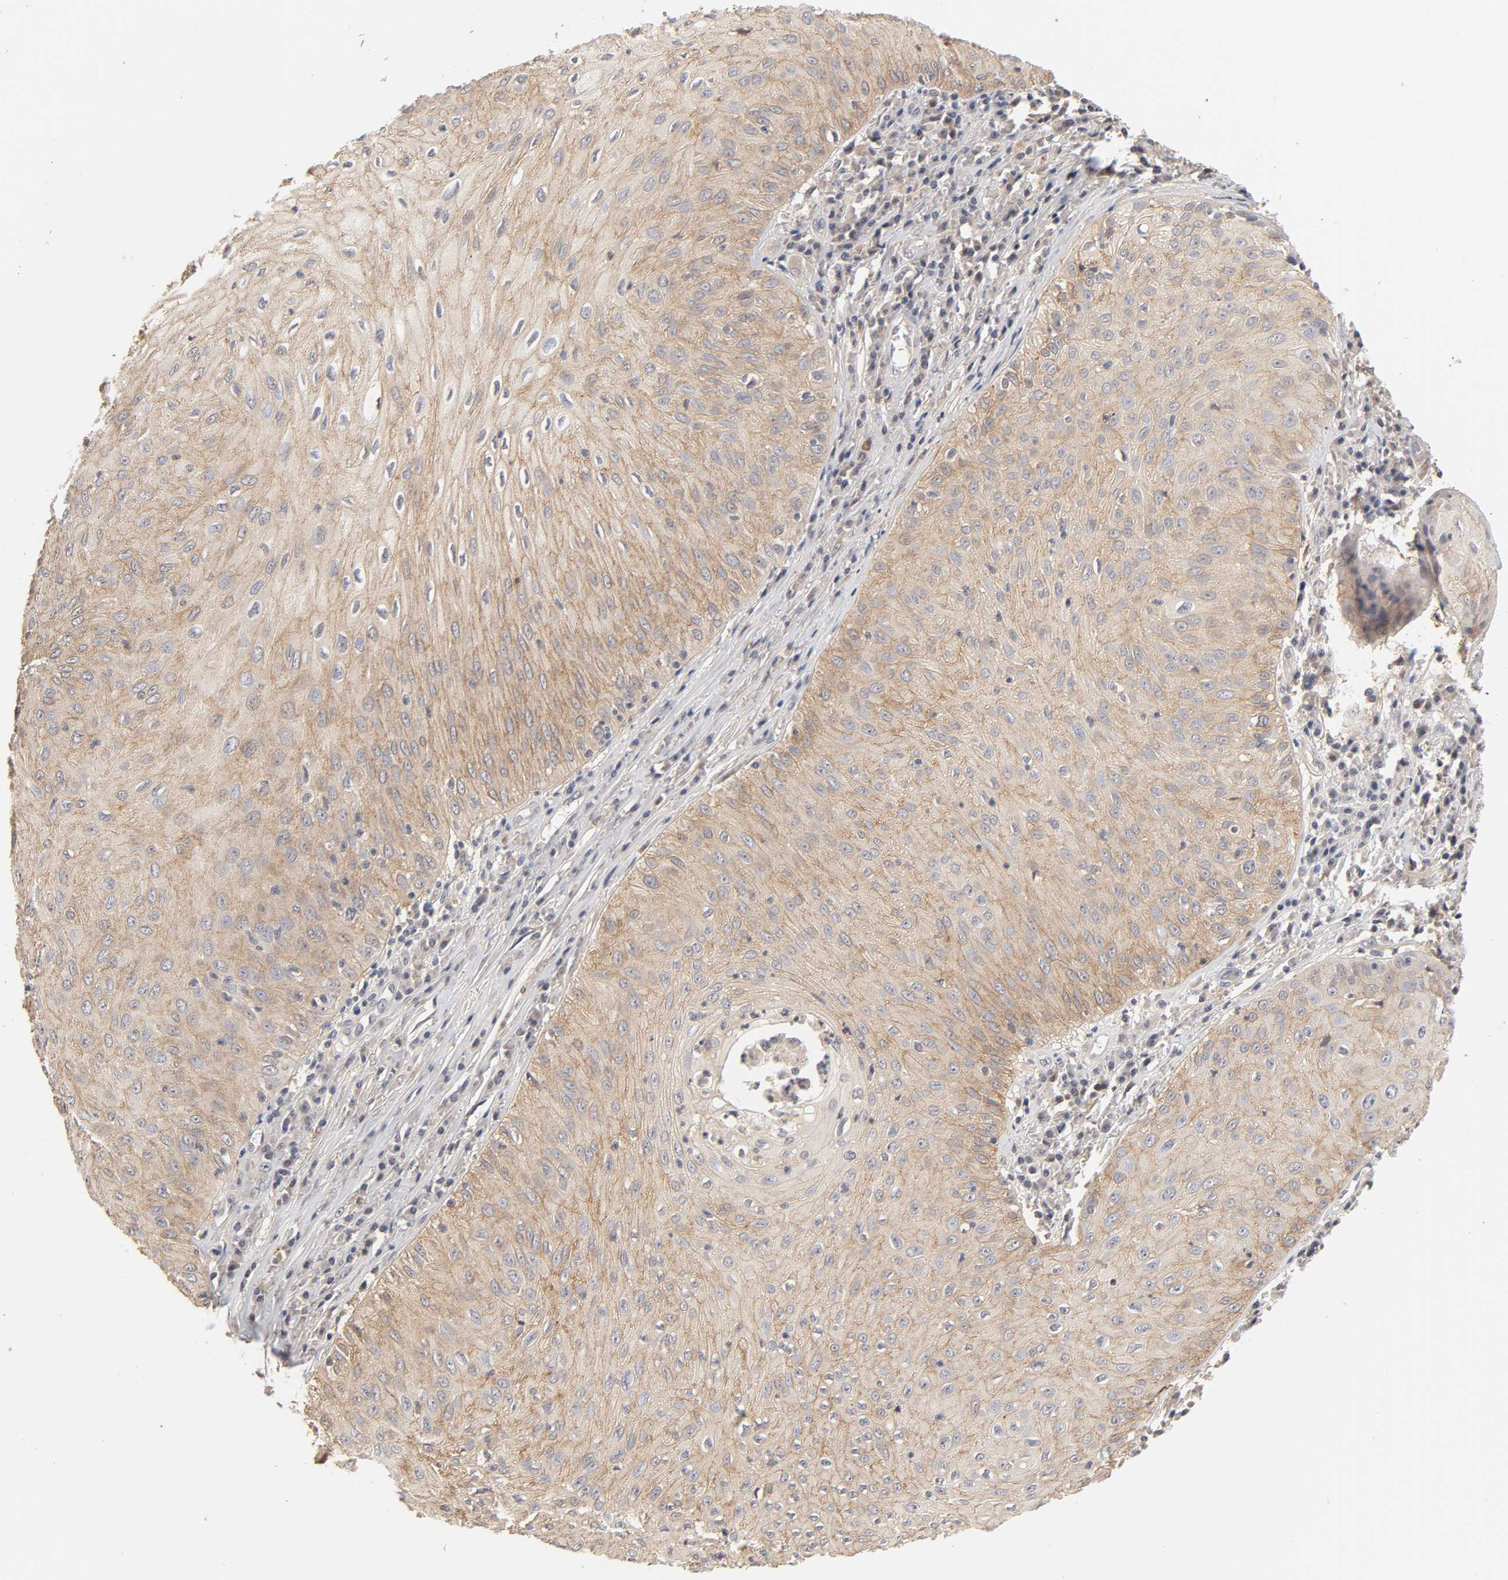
{"staining": {"intensity": "weak", "quantity": ">75%", "location": "cytoplasmic/membranous"}, "tissue": "skin cancer", "cell_type": "Tumor cells", "image_type": "cancer", "snomed": [{"axis": "morphology", "description": "Squamous cell carcinoma, NOS"}, {"axis": "topography", "description": "Skin"}], "caption": "Weak cytoplasmic/membranous staining for a protein is appreciated in approximately >75% of tumor cells of squamous cell carcinoma (skin) using immunohistochemistry (IHC).", "gene": "CXADR", "patient": {"sex": "male", "age": 65}}